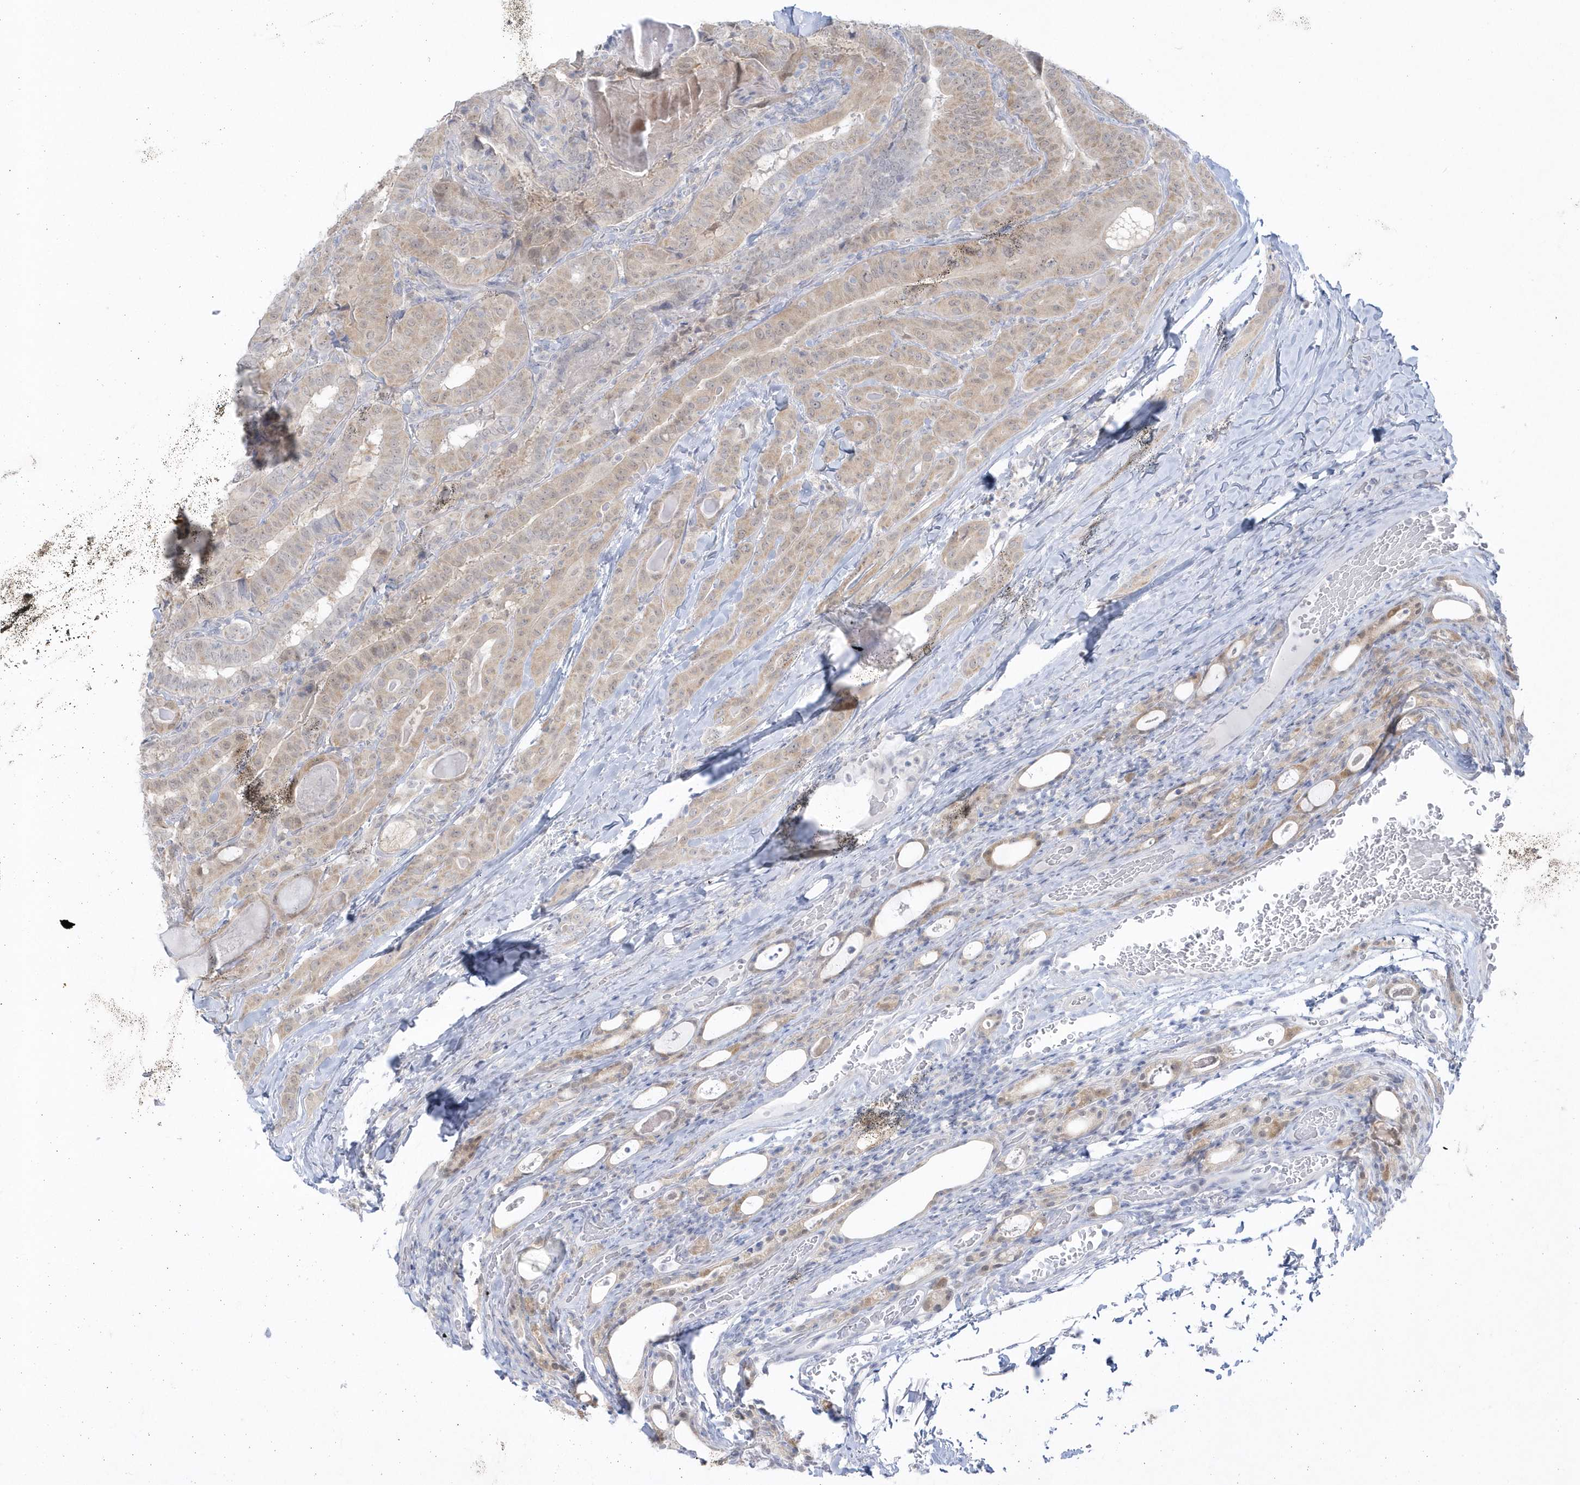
{"staining": {"intensity": "weak", "quantity": "<25%", "location": "cytoplasmic/membranous"}, "tissue": "thyroid cancer", "cell_type": "Tumor cells", "image_type": "cancer", "snomed": [{"axis": "morphology", "description": "Papillary adenocarcinoma, NOS"}, {"axis": "topography", "description": "Thyroid gland"}], "caption": "This photomicrograph is of thyroid cancer (papillary adenocarcinoma) stained with immunohistochemistry to label a protein in brown with the nuclei are counter-stained blue. There is no positivity in tumor cells.", "gene": "PCBD1", "patient": {"sex": "female", "age": 72}}